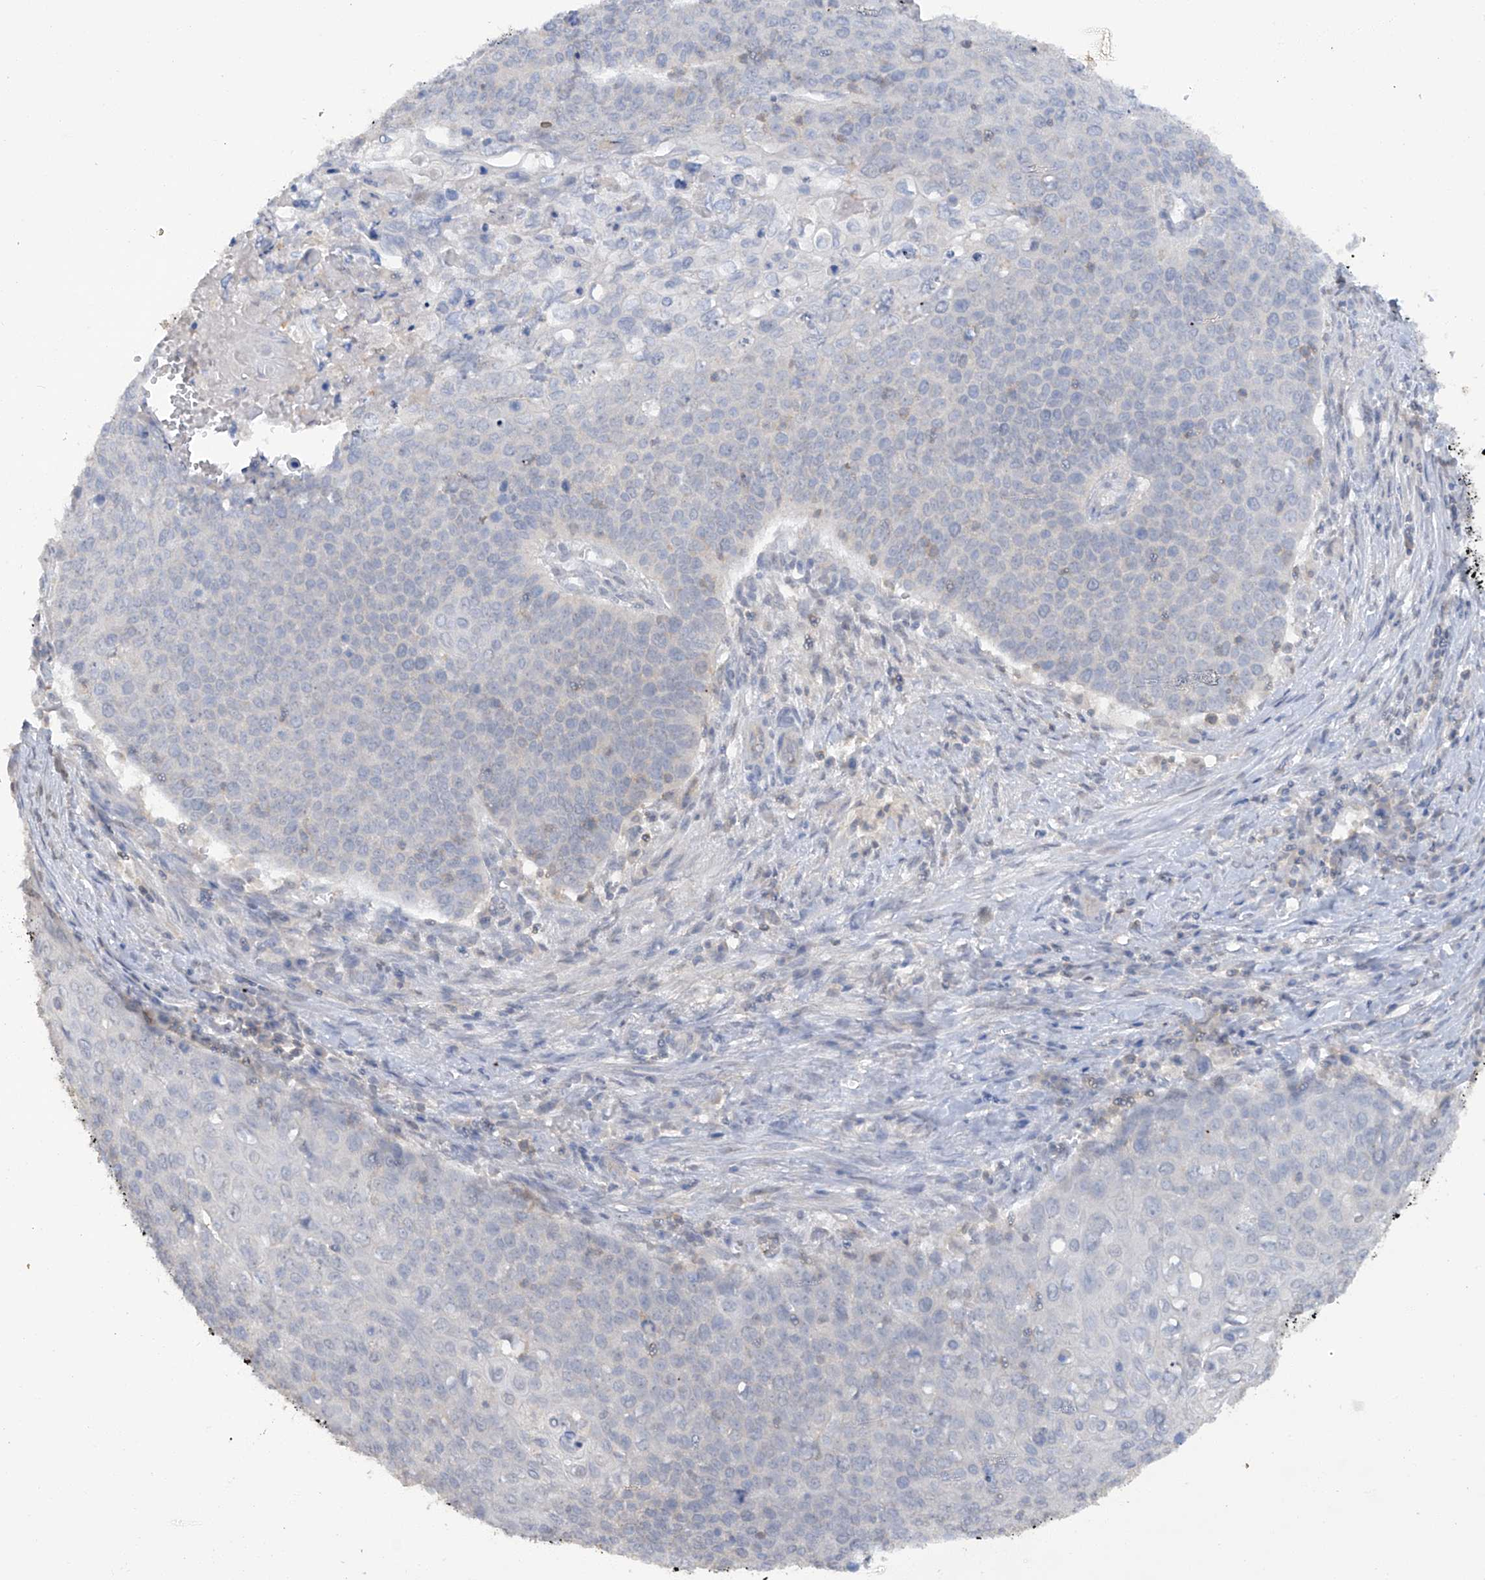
{"staining": {"intensity": "negative", "quantity": "none", "location": "none"}, "tissue": "cervical cancer", "cell_type": "Tumor cells", "image_type": "cancer", "snomed": [{"axis": "morphology", "description": "Squamous cell carcinoma, NOS"}, {"axis": "topography", "description": "Cervix"}], "caption": "Cervical squamous cell carcinoma was stained to show a protein in brown. There is no significant positivity in tumor cells.", "gene": "HAS3", "patient": {"sex": "female", "age": 39}}